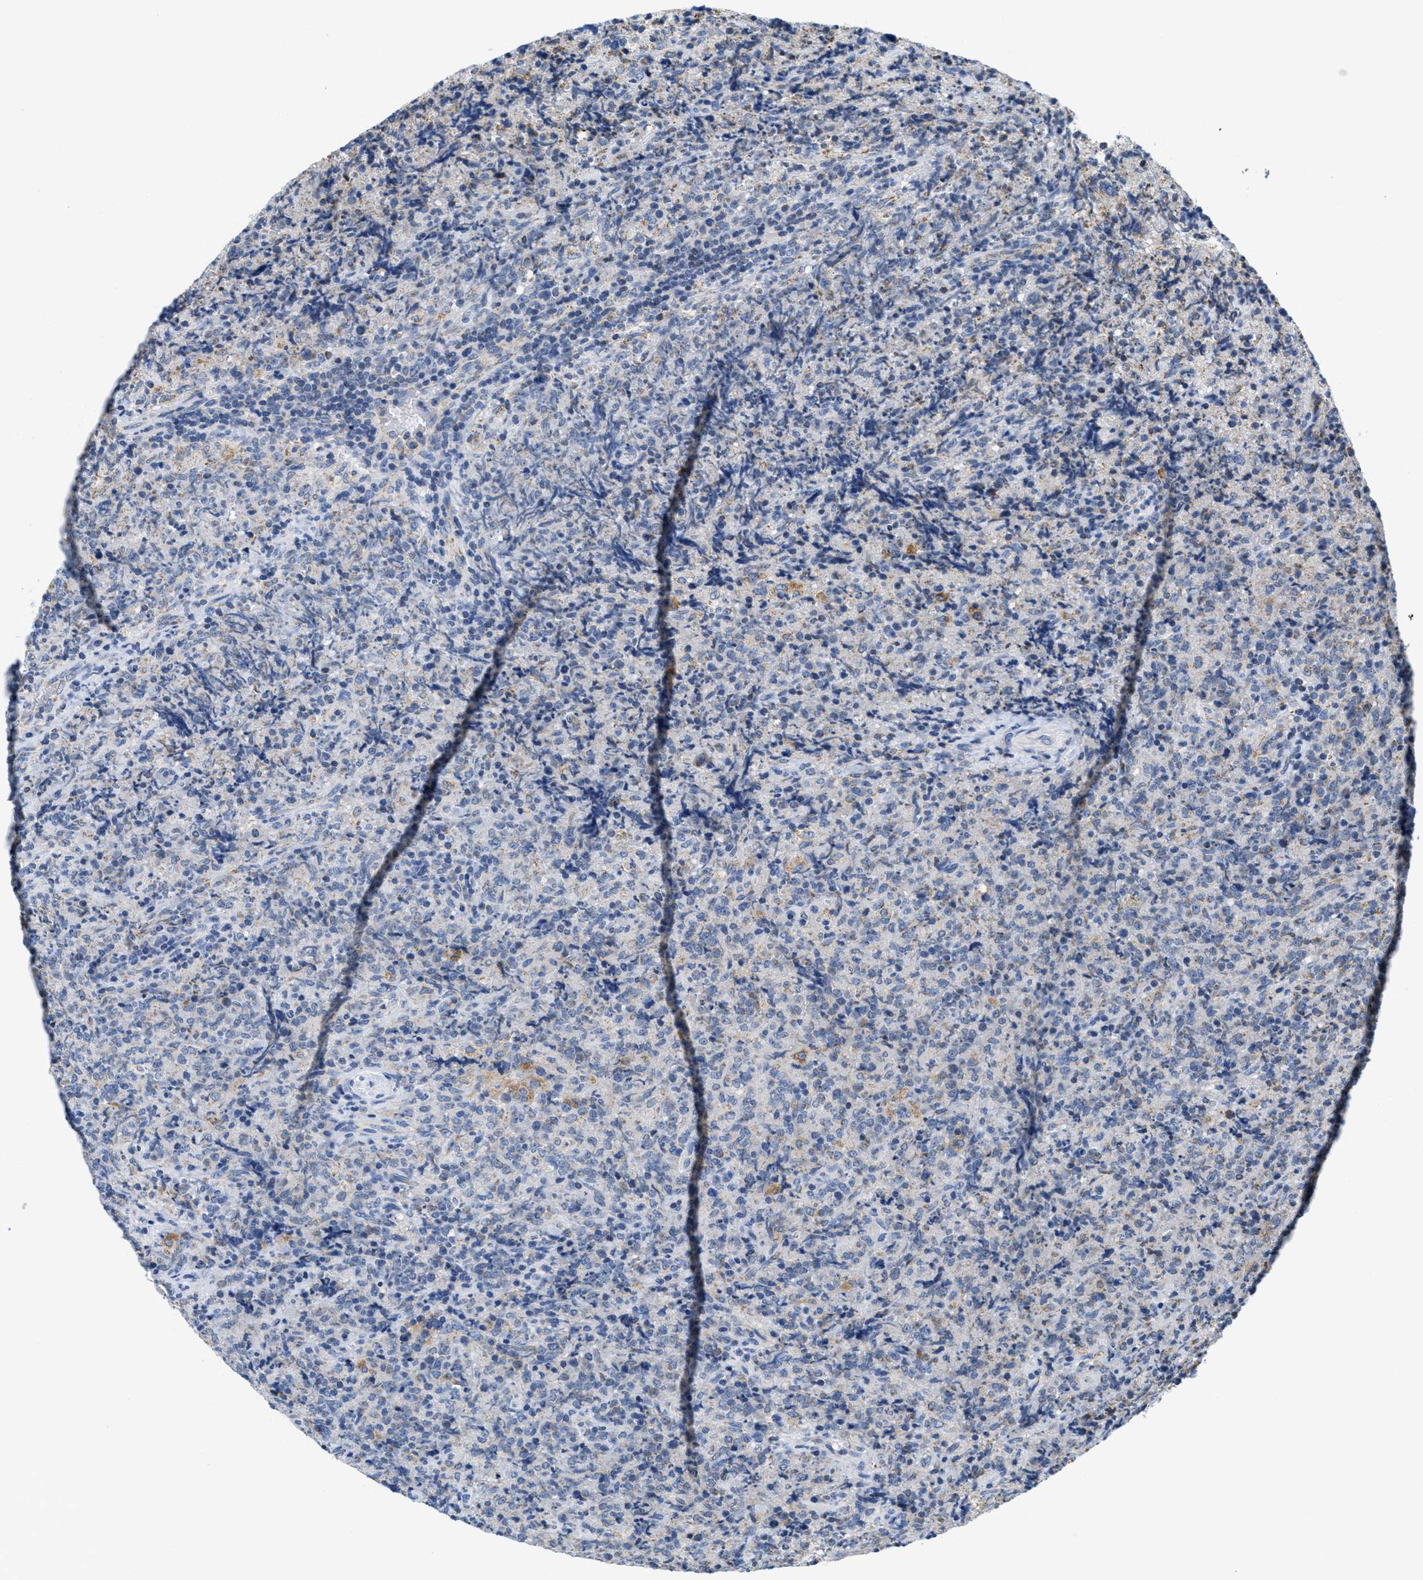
{"staining": {"intensity": "weak", "quantity": "<25%", "location": "cytoplasmic/membranous"}, "tissue": "lymphoma", "cell_type": "Tumor cells", "image_type": "cancer", "snomed": [{"axis": "morphology", "description": "Malignant lymphoma, non-Hodgkin's type, High grade"}, {"axis": "topography", "description": "Tonsil"}], "caption": "Immunohistochemistry of human malignant lymphoma, non-Hodgkin's type (high-grade) demonstrates no staining in tumor cells. (DAB immunohistochemistry (IHC) visualized using brightfield microscopy, high magnification).", "gene": "KCNJ5", "patient": {"sex": "female", "age": 36}}